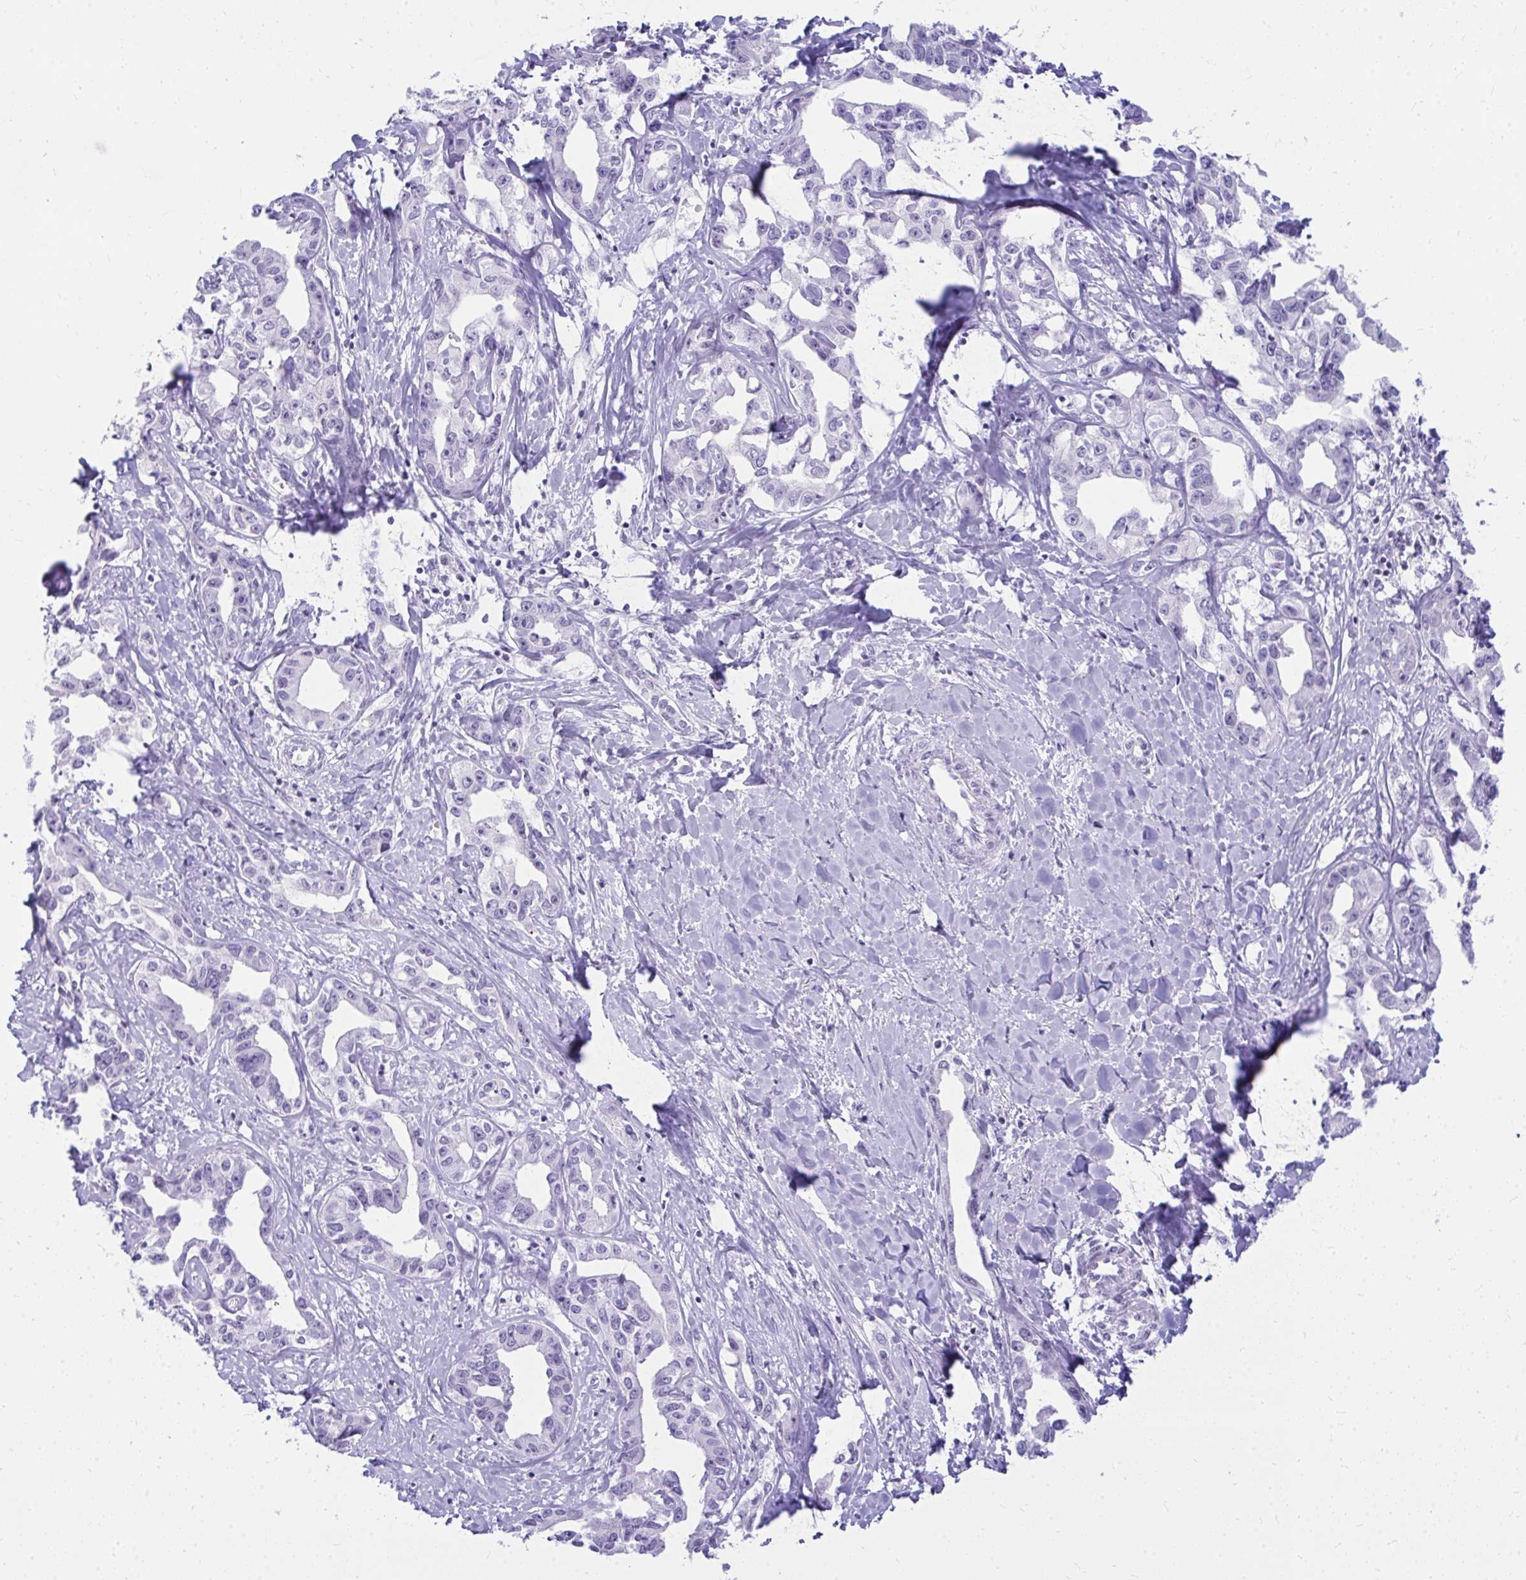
{"staining": {"intensity": "negative", "quantity": "none", "location": "none"}, "tissue": "liver cancer", "cell_type": "Tumor cells", "image_type": "cancer", "snomed": [{"axis": "morphology", "description": "Cholangiocarcinoma"}, {"axis": "topography", "description": "Liver"}], "caption": "Photomicrograph shows no significant protein expression in tumor cells of liver cancer (cholangiocarcinoma).", "gene": "OR5F1", "patient": {"sex": "male", "age": 59}}